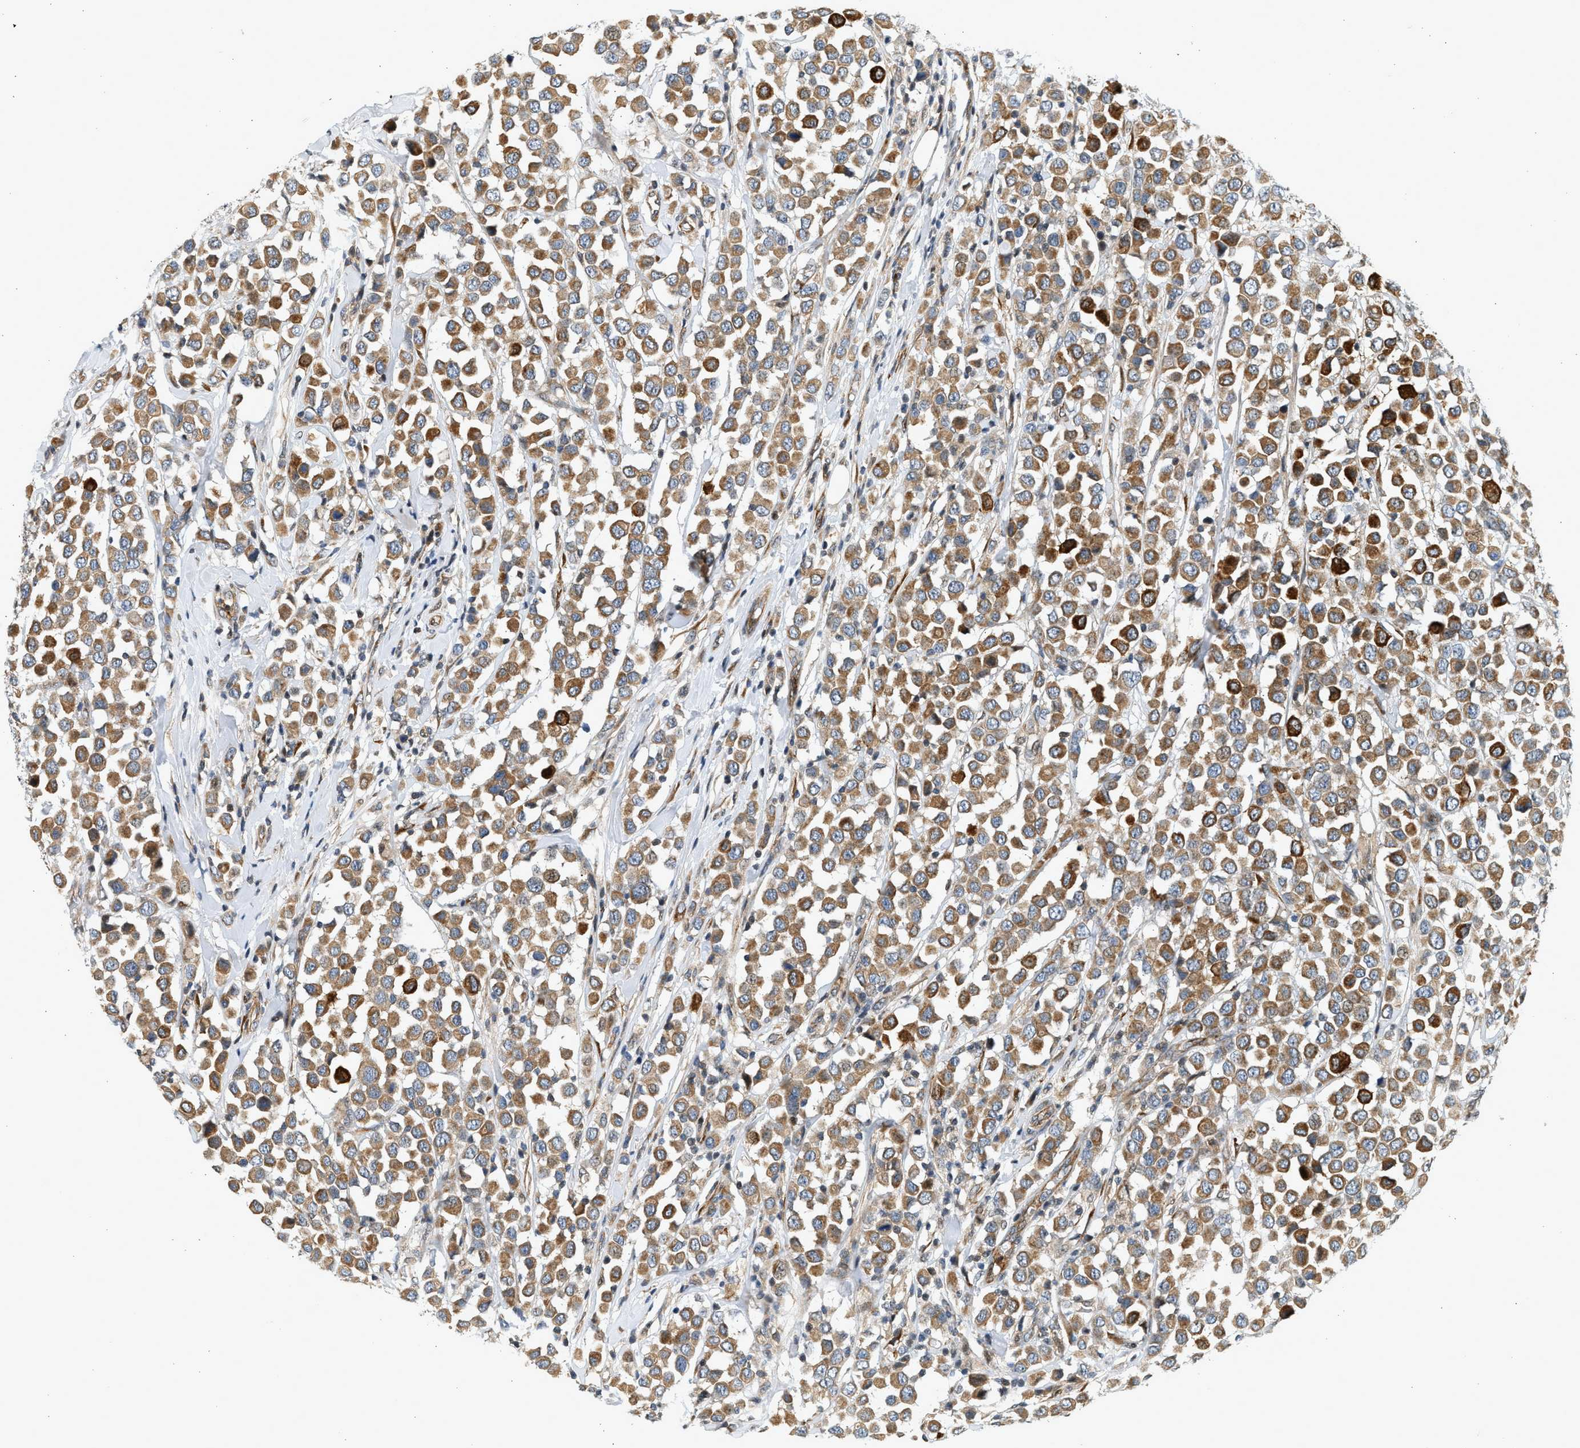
{"staining": {"intensity": "moderate", "quantity": ">75%", "location": "cytoplasmic/membranous"}, "tissue": "breast cancer", "cell_type": "Tumor cells", "image_type": "cancer", "snomed": [{"axis": "morphology", "description": "Duct carcinoma"}, {"axis": "topography", "description": "Breast"}], "caption": "There is medium levels of moderate cytoplasmic/membranous expression in tumor cells of breast cancer (invasive ductal carcinoma), as demonstrated by immunohistochemical staining (brown color).", "gene": "NRSN2", "patient": {"sex": "female", "age": 61}}